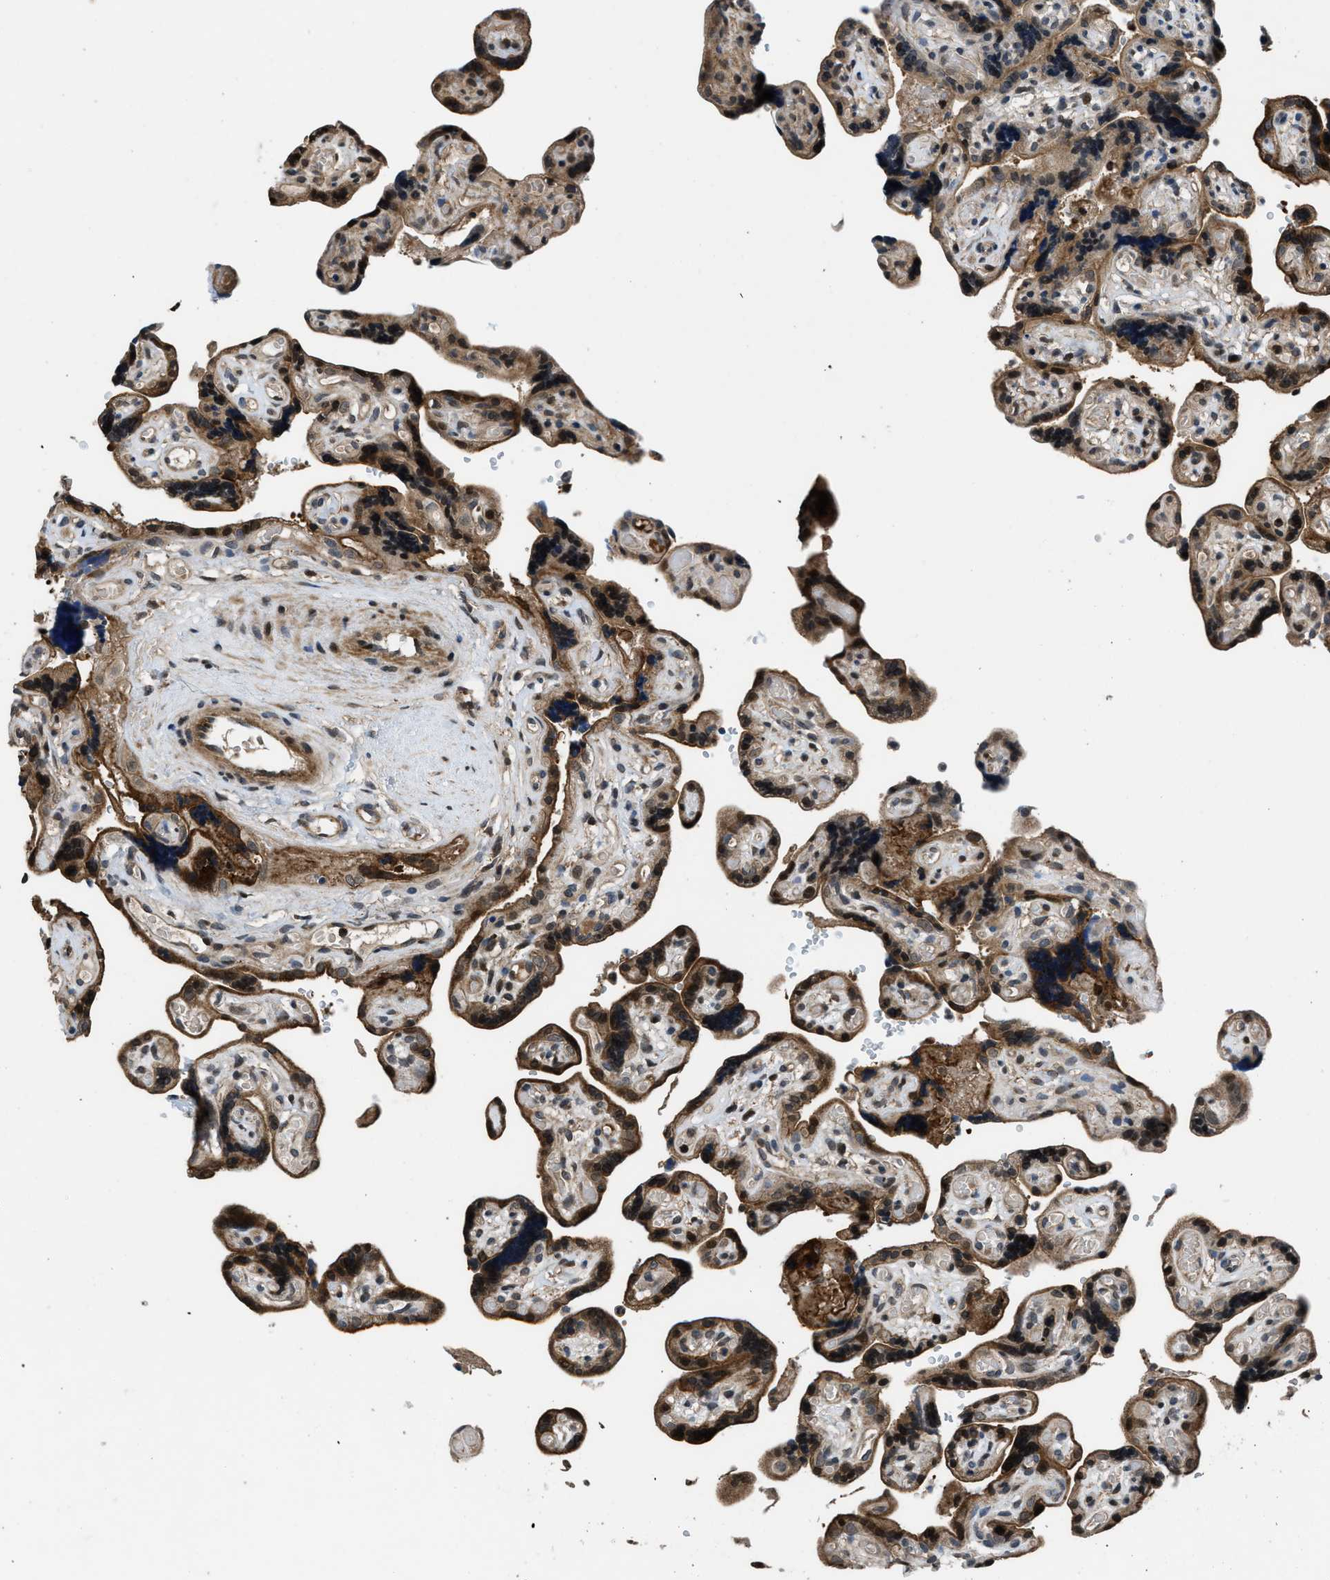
{"staining": {"intensity": "moderate", "quantity": "25%-75%", "location": "cytoplasmic/membranous,nuclear"}, "tissue": "placenta", "cell_type": "Decidual cells", "image_type": "normal", "snomed": [{"axis": "morphology", "description": "Normal tissue, NOS"}, {"axis": "topography", "description": "Placenta"}], "caption": "Immunohistochemical staining of normal placenta shows medium levels of moderate cytoplasmic/membranous,nuclear expression in about 25%-75% of decidual cells.", "gene": "CTBS", "patient": {"sex": "female", "age": 30}}